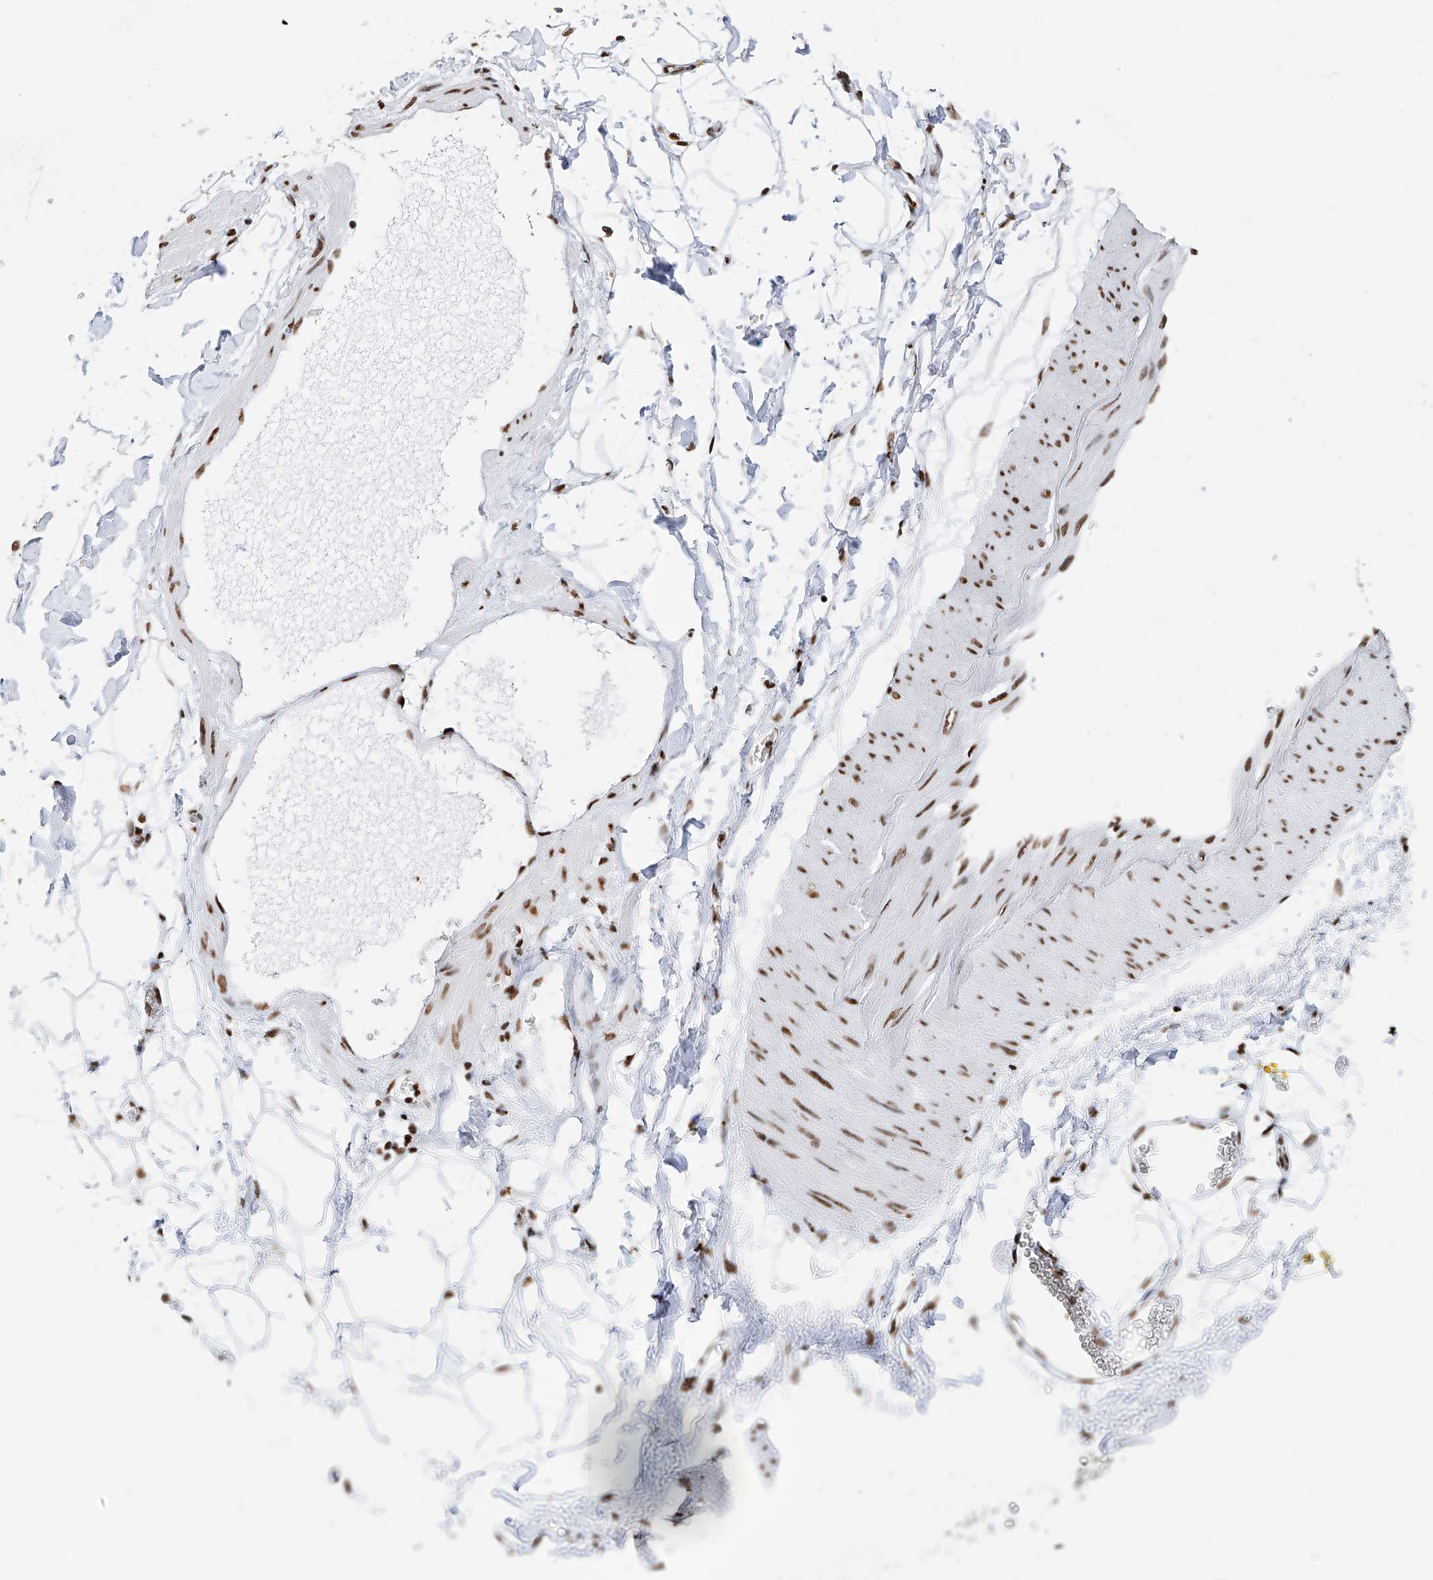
{"staining": {"intensity": "strong", "quantity": ">75%", "location": "nuclear"}, "tissue": "adipose tissue", "cell_type": "Adipocytes", "image_type": "normal", "snomed": [{"axis": "morphology", "description": "Normal tissue, NOS"}, {"axis": "morphology", "description": "Adenocarcinoma, NOS"}, {"axis": "topography", "description": "Pancreas"}, {"axis": "topography", "description": "Peripheral nerve tissue"}], "caption": "This photomicrograph exhibits benign adipose tissue stained with immunohistochemistry to label a protein in brown. The nuclear of adipocytes show strong positivity for the protein. Nuclei are counter-stained blue.", "gene": "SRSF6", "patient": {"sex": "male", "age": 59}}